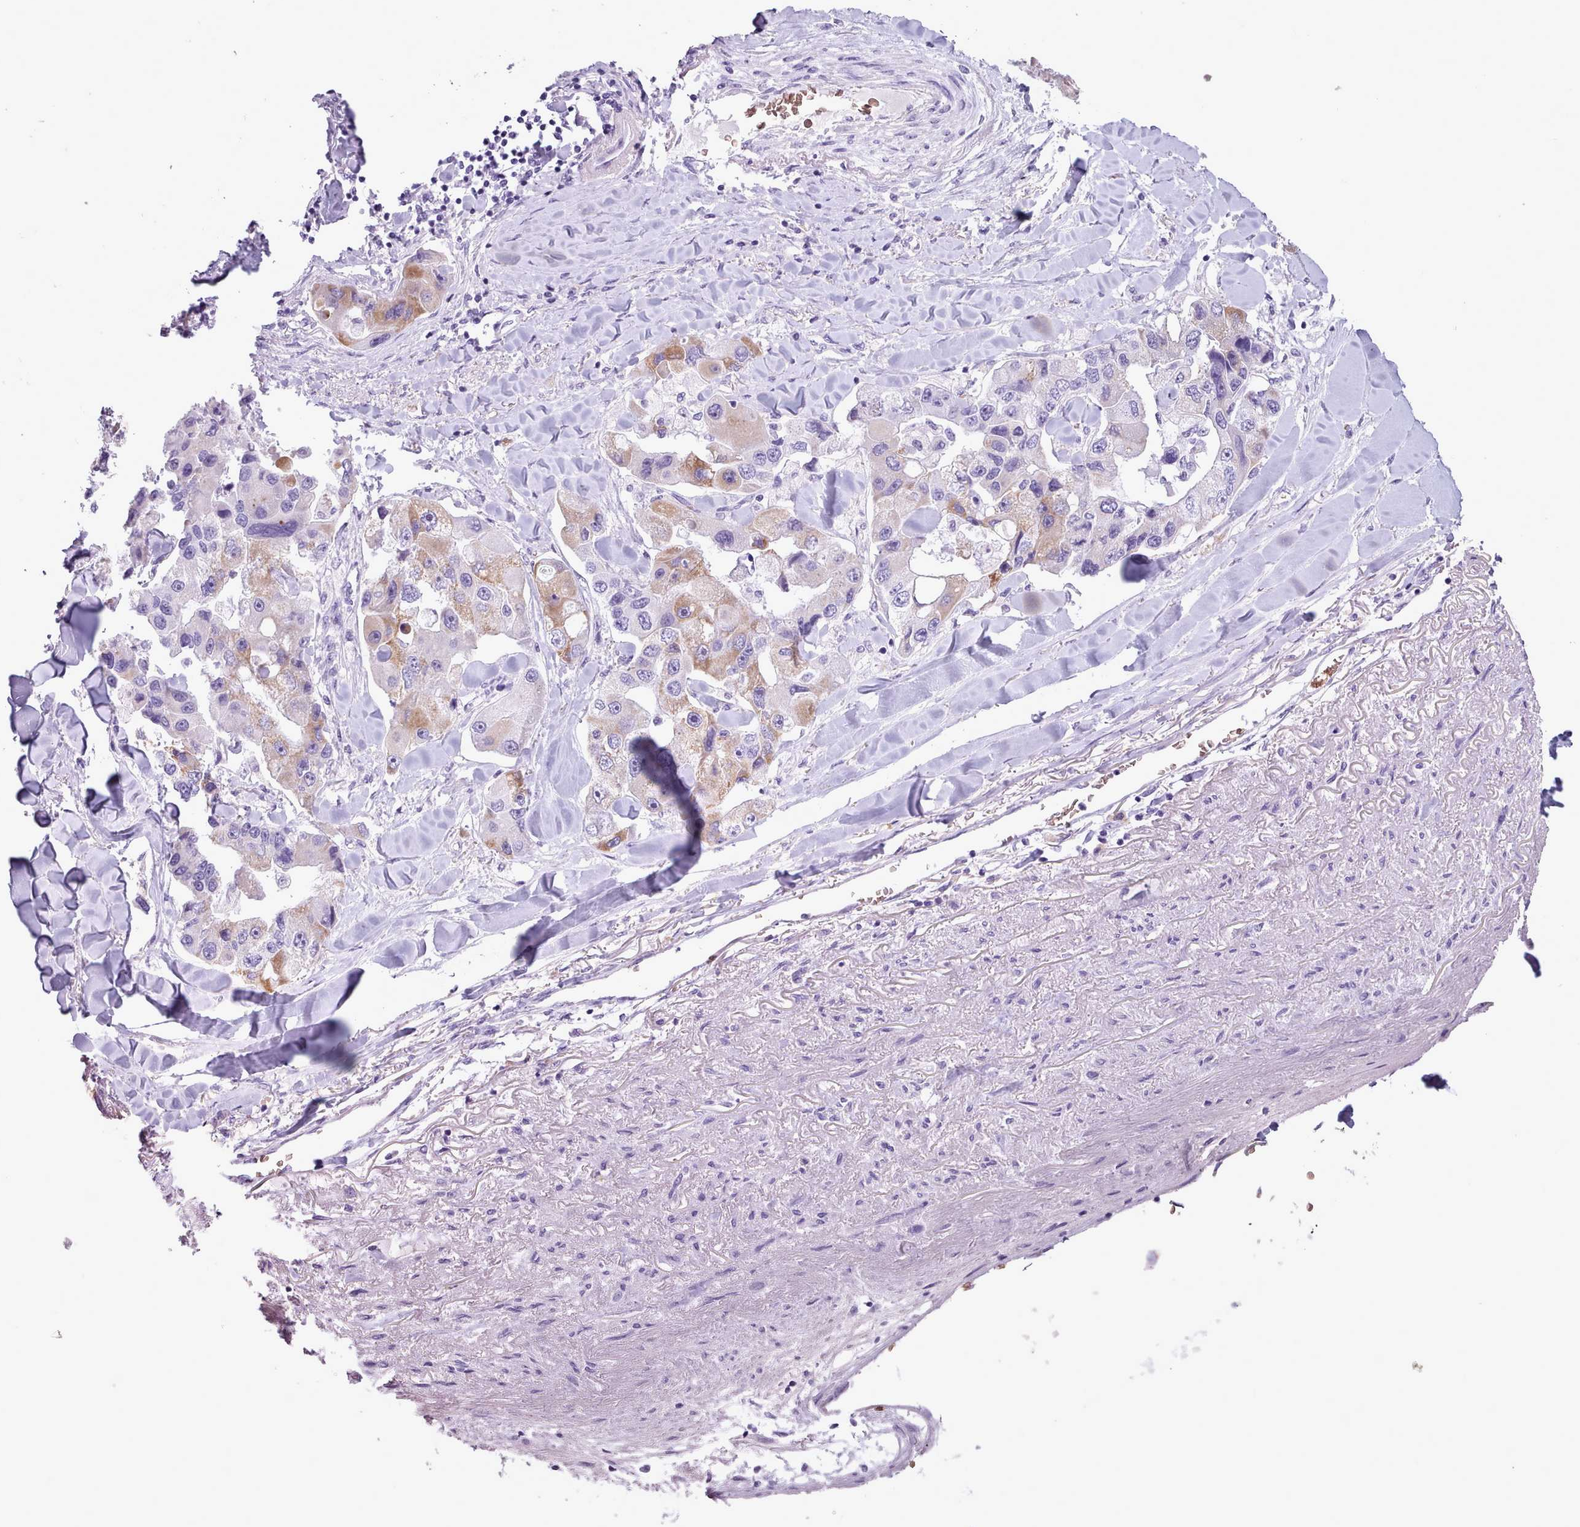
{"staining": {"intensity": "moderate", "quantity": "<25%", "location": "cytoplasmic/membranous"}, "tissue": "lung cancer", "cell_type": "Tumor cells", "image_type": "cancer", "snomed": [{"axis": "morphology", "description": "Adenocarcinoma, NOS"}, {"axis": "topography", "description": "Lung"}], "caption": "The image exhibits a brown stain indicating the presence of a protein in the cytoplasmic/membranous of tumor cells in lung adenocarcinoma.", "gene": "AK4", "patient": {"sex": "female", "age": 54}}